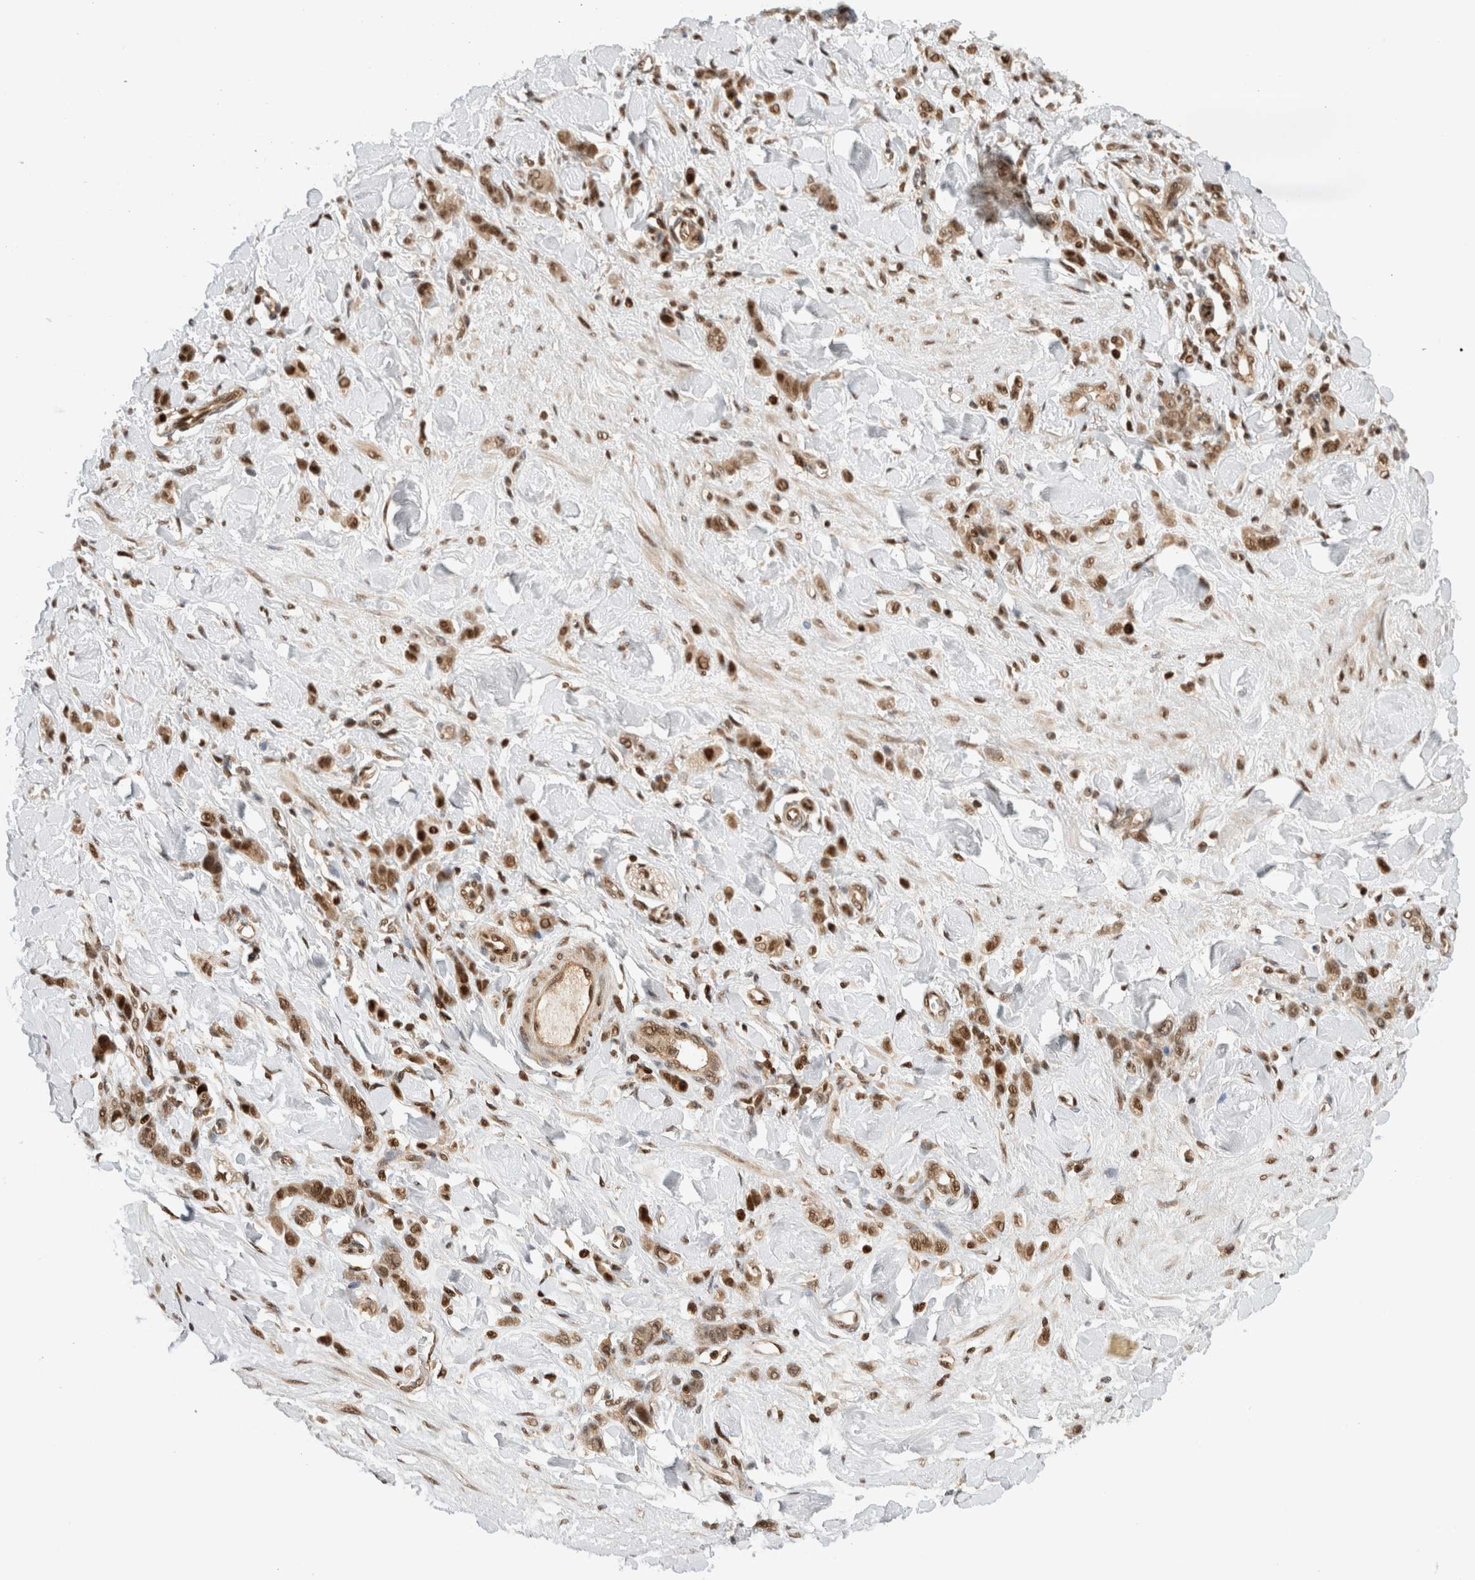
{"staining": {"intensity": "strong", "quantity": ">75%", "location": "cytoplasmic/membranous,nuclear"}, "tissue": "stomach cancer", "cell_type": "Tumor cells", "image_type": "cancer", "snomed": [{"axis": "morphology", "description": "Normal tissue, NOS"}, {"axis": "morphology", "description": "Adenocarcinoma, NOS"}, {"axis": "topography", "description": "Stomach"}], "caption": "Strong cytoplasmic/membranous and nuclear protein staining is identified in about >75% of tumor cells in stomach adenocarcinoma. (DAB IHC with brightfield microscopy, high magnification).", "gene": "SNRNP40", "patient": {"sex": "male", "age": 82}}